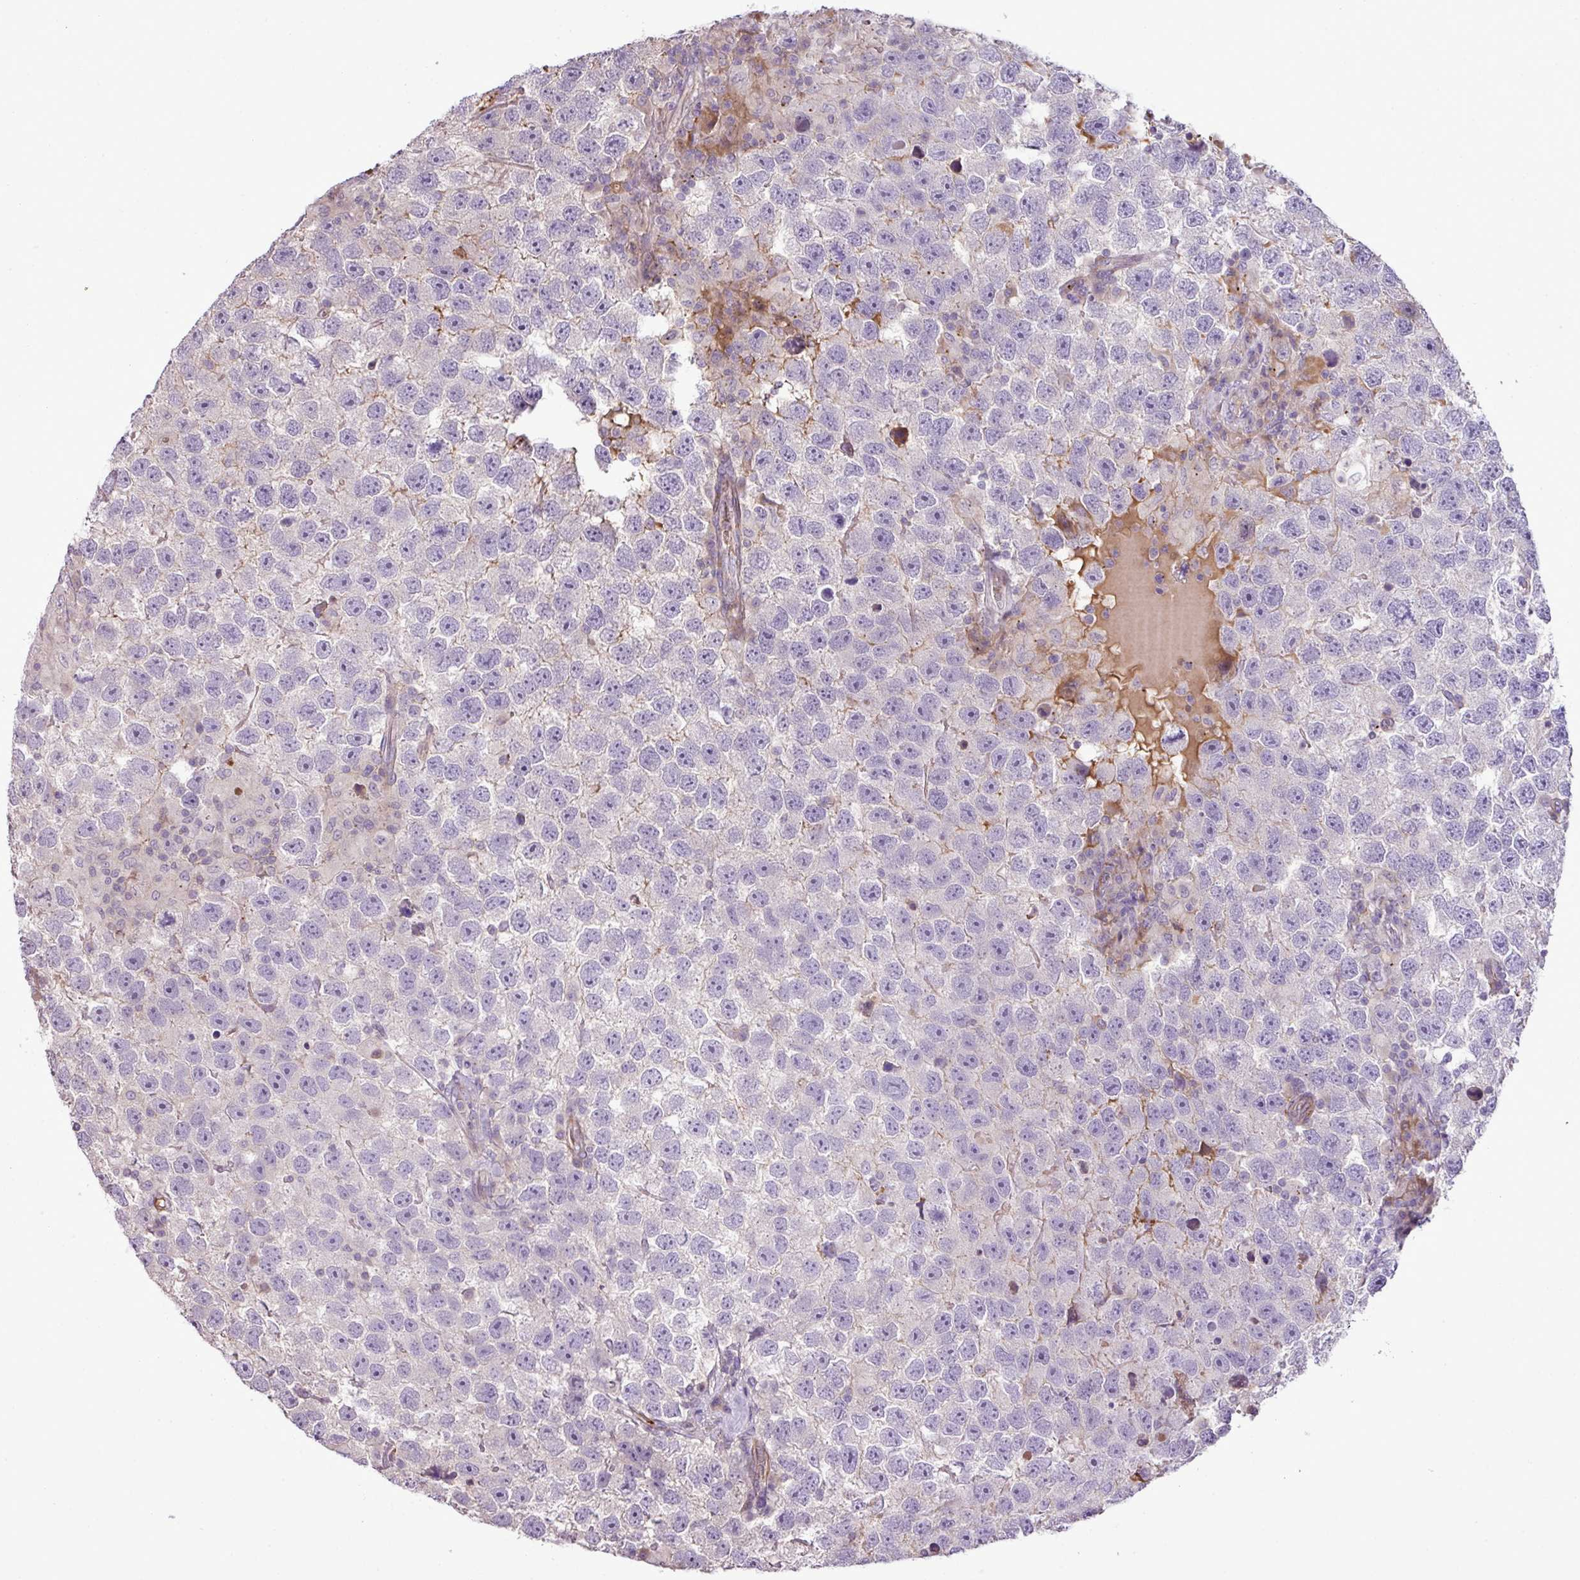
{"staining": {"intensity": "negative", "quantity": "none", "location": "none"}, "tissue": "testis cancer", "cell_type": "Tumor cells", "image_type": "cancer", "snomed": [{"axis": "morphology", "description": "Seminoma, NOS"}, {"axis": "topography", "description": "Testis"}], "caption": "Immunohistochemistry (IHC) image of human testis cancer stained for a protein (brown), which shows no positivity in tumor cells.", "gene": "DNAJB13", "patient": {"sex": "male", "age": 26}}